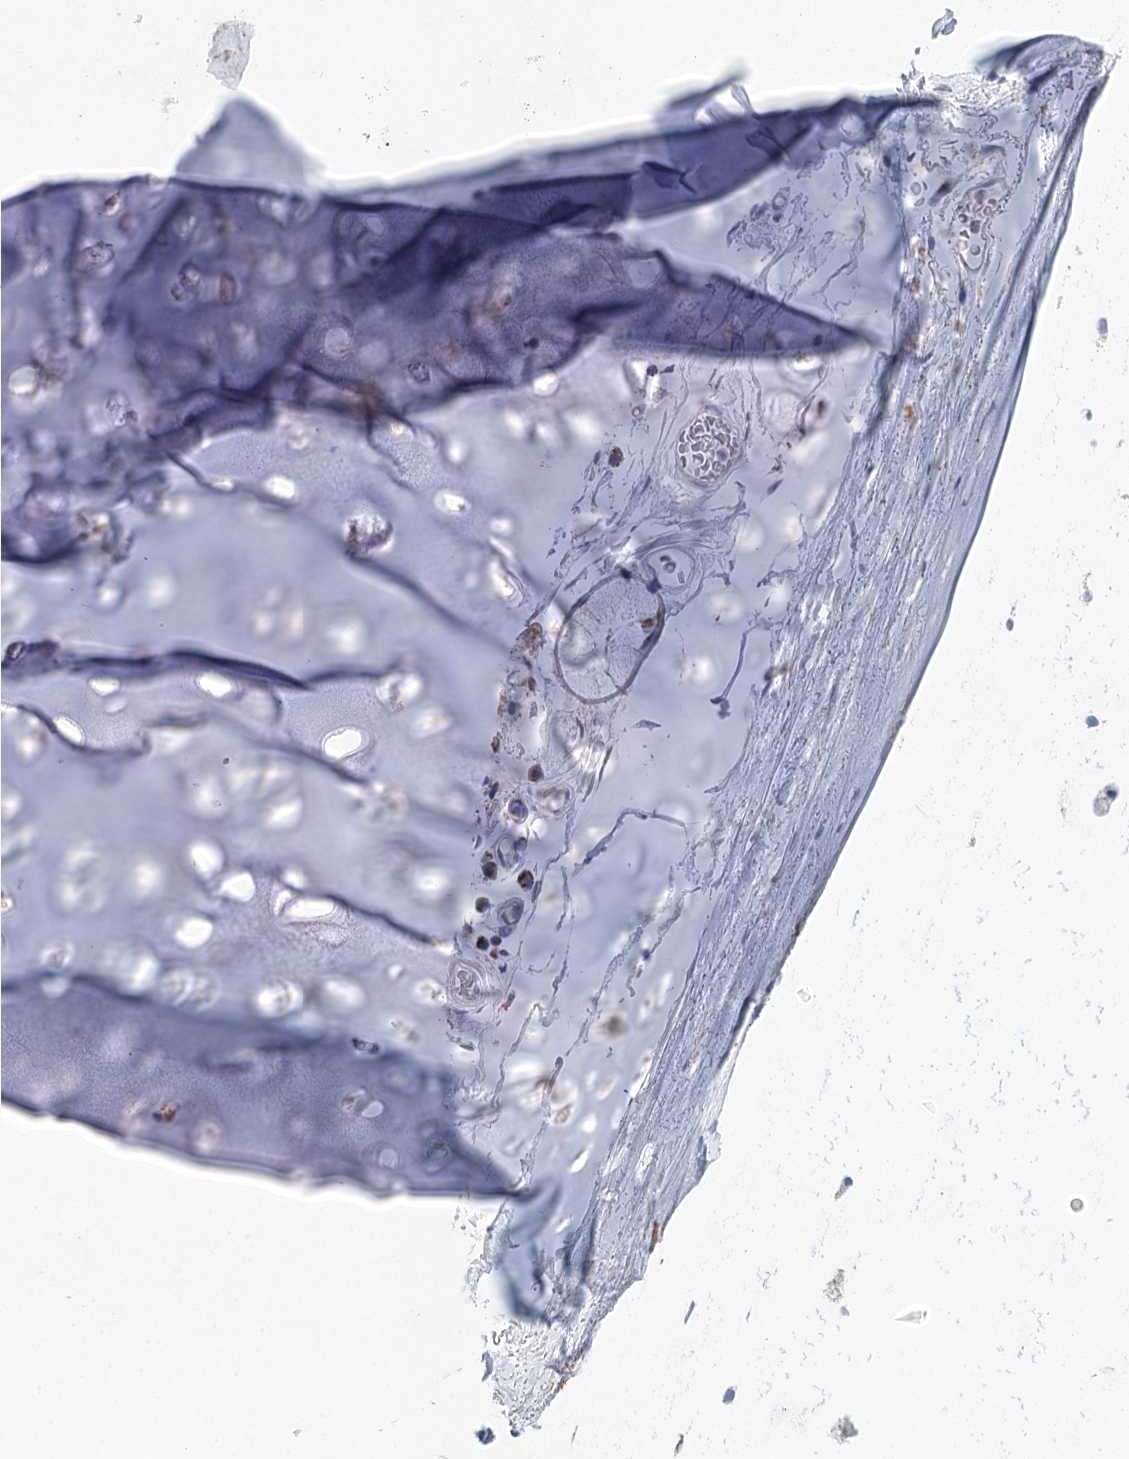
{"staining": {"intensity": "negative", "quantity": "none", "location": "none"}, "tissue": "adipose tissue", "cell_type": "Adipocytes", "image_type": "normal", "snomed": [{"axis": "morphology", "description": "Normal tissue, NOS"}, {"axis": "topography", "description": "Lymph node"}, {"axis": "topography", "description": "Bronchus"}], "caption": "High power microscopy histopathology image of an IHC histopathology image of benign adipose tissue, revealing no significant staining in adipocytes. Brightfield microscopy of immunohistochemistry stained with DAB (brown) and hematoxylin (blue), captured at high magnification.", "gene": "XPO6", "patient": {"sex": "male", "age": 63}}